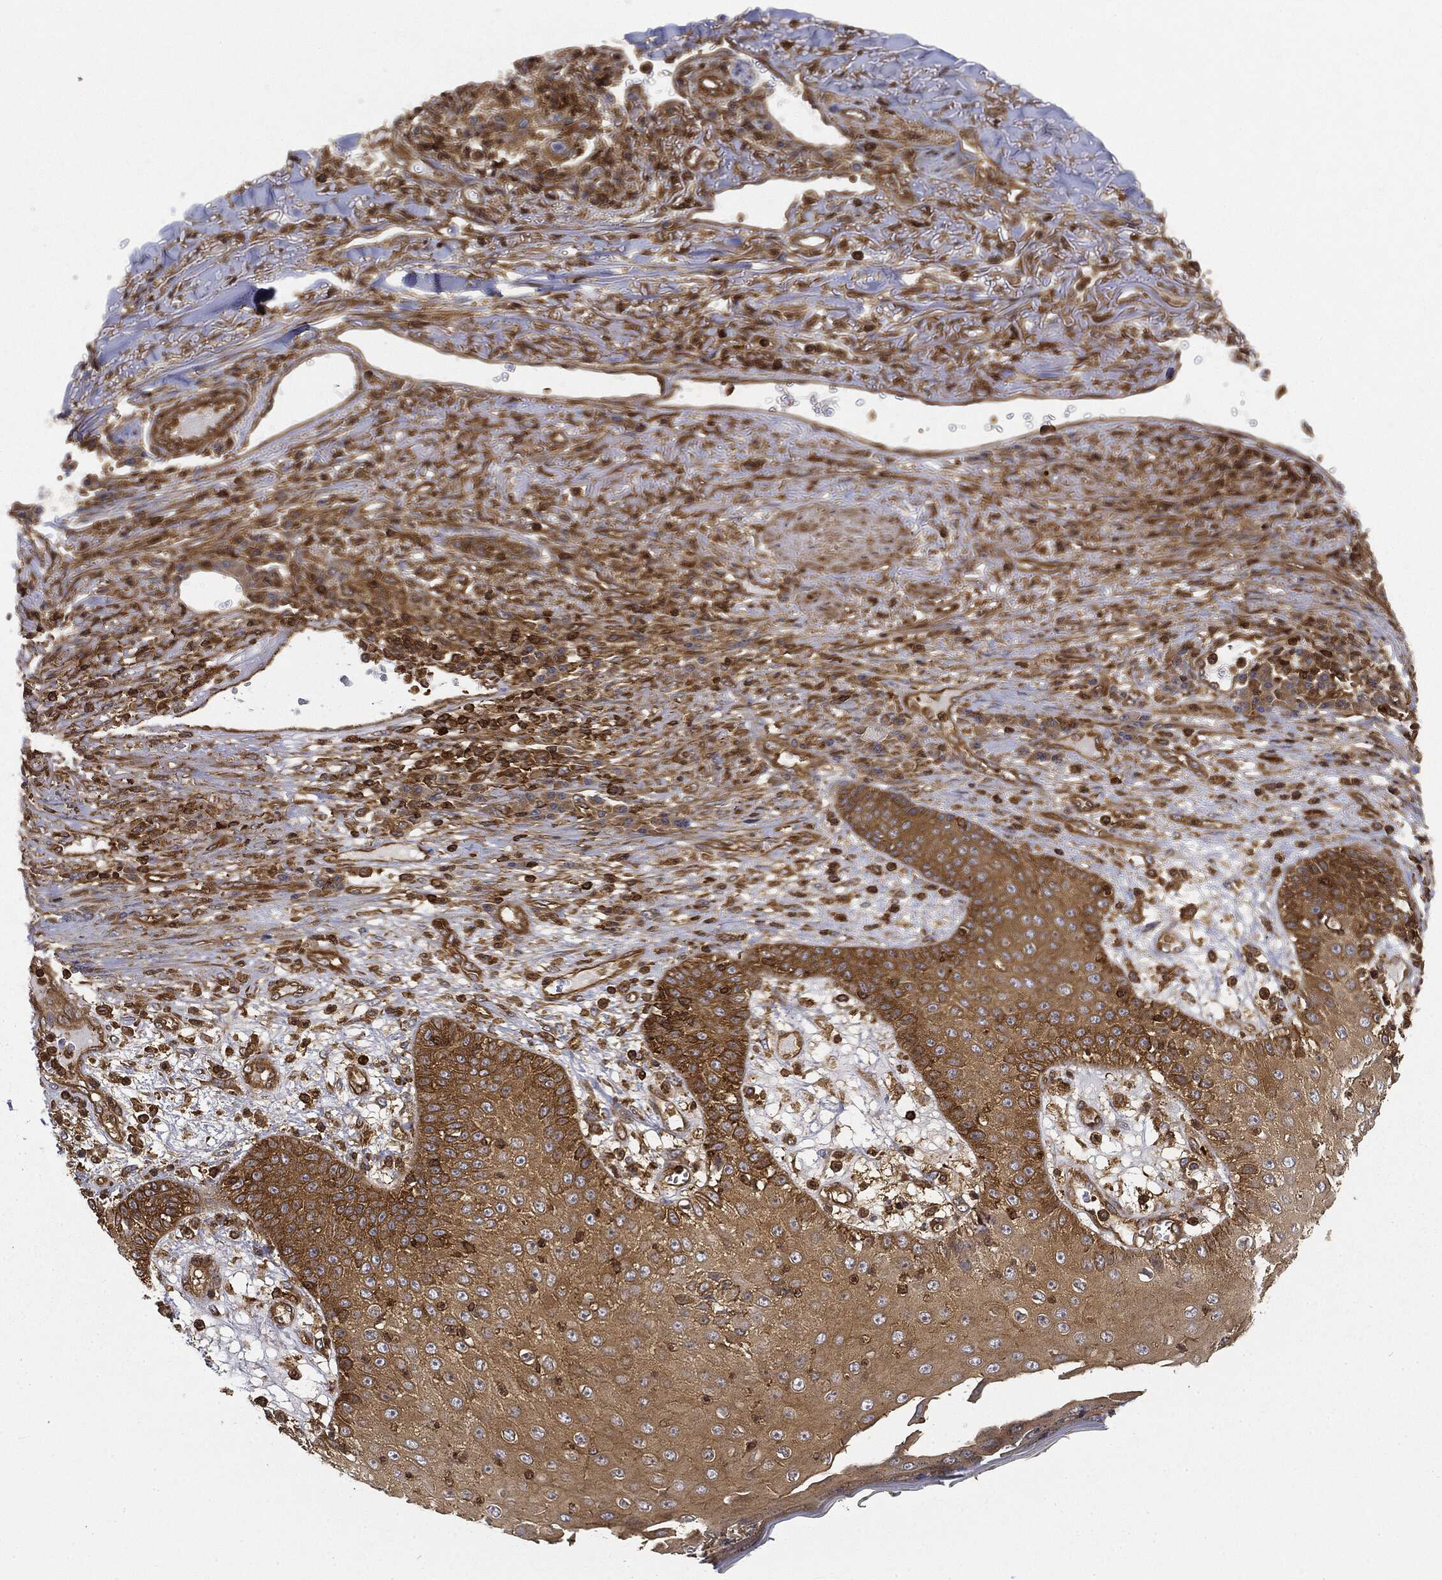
{"staining": {"intensity": "strong", "quantity": "<25%", "location": "cytoplasmic/membranous"}, "tissue": "skin cancer", "cell_type": "Tumor cells", "image_type": "cancer", "snomed": [{"axis": "morphology", "description": "Squamous cell carcinoma, NOS"}, {"axis": "topography", "description": "Skin"}], "caption": "DAB immunohistochemical staining of skin cancer demonstrates strong cytoplasmic/membranous protein expression in approximately <25% of tumor cells.", "gene": "WDR1", "patient": {"sex": "male", "age": 82}}